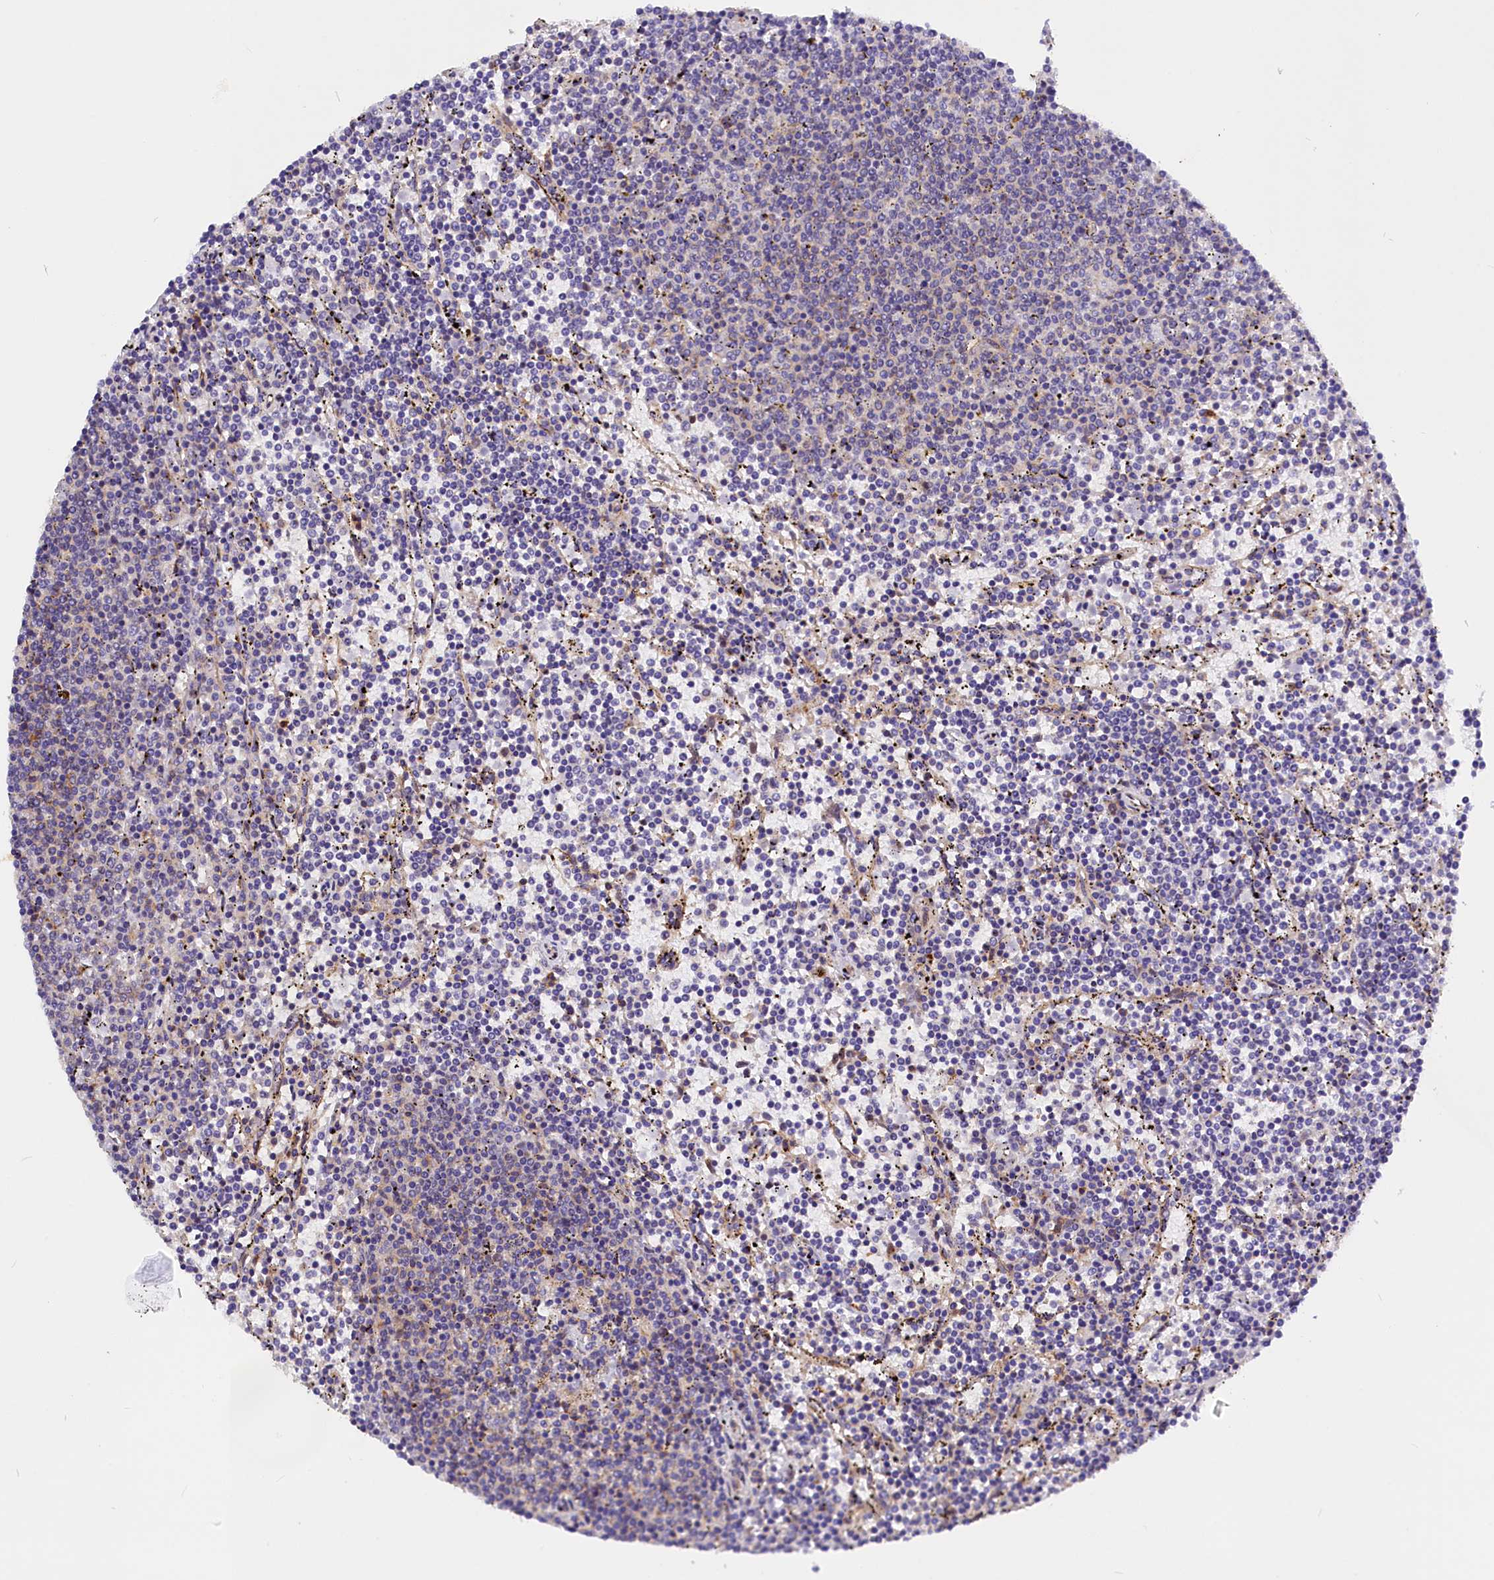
{"staining": {"intensity": "negative", "quantity": "none", "location": "none"}, "tissue": "lymphoma", "cell_type": "Tumor cells", "image_type": "cancer", "snomed": [{"axis": "morphology", "description": "Malignant lymphoma, non-Hodgkin's type, Low grade"}, {"axis": "topography", "description": "Spleen"}], "caption": "Immunohistochemistry (IHC) of low-grade malignant lymphoma, non-Hodgkin's type demonstrates no expression in tumor cells.", "gene": "MED20", "patient": {"sex": "female", "age": 50}}